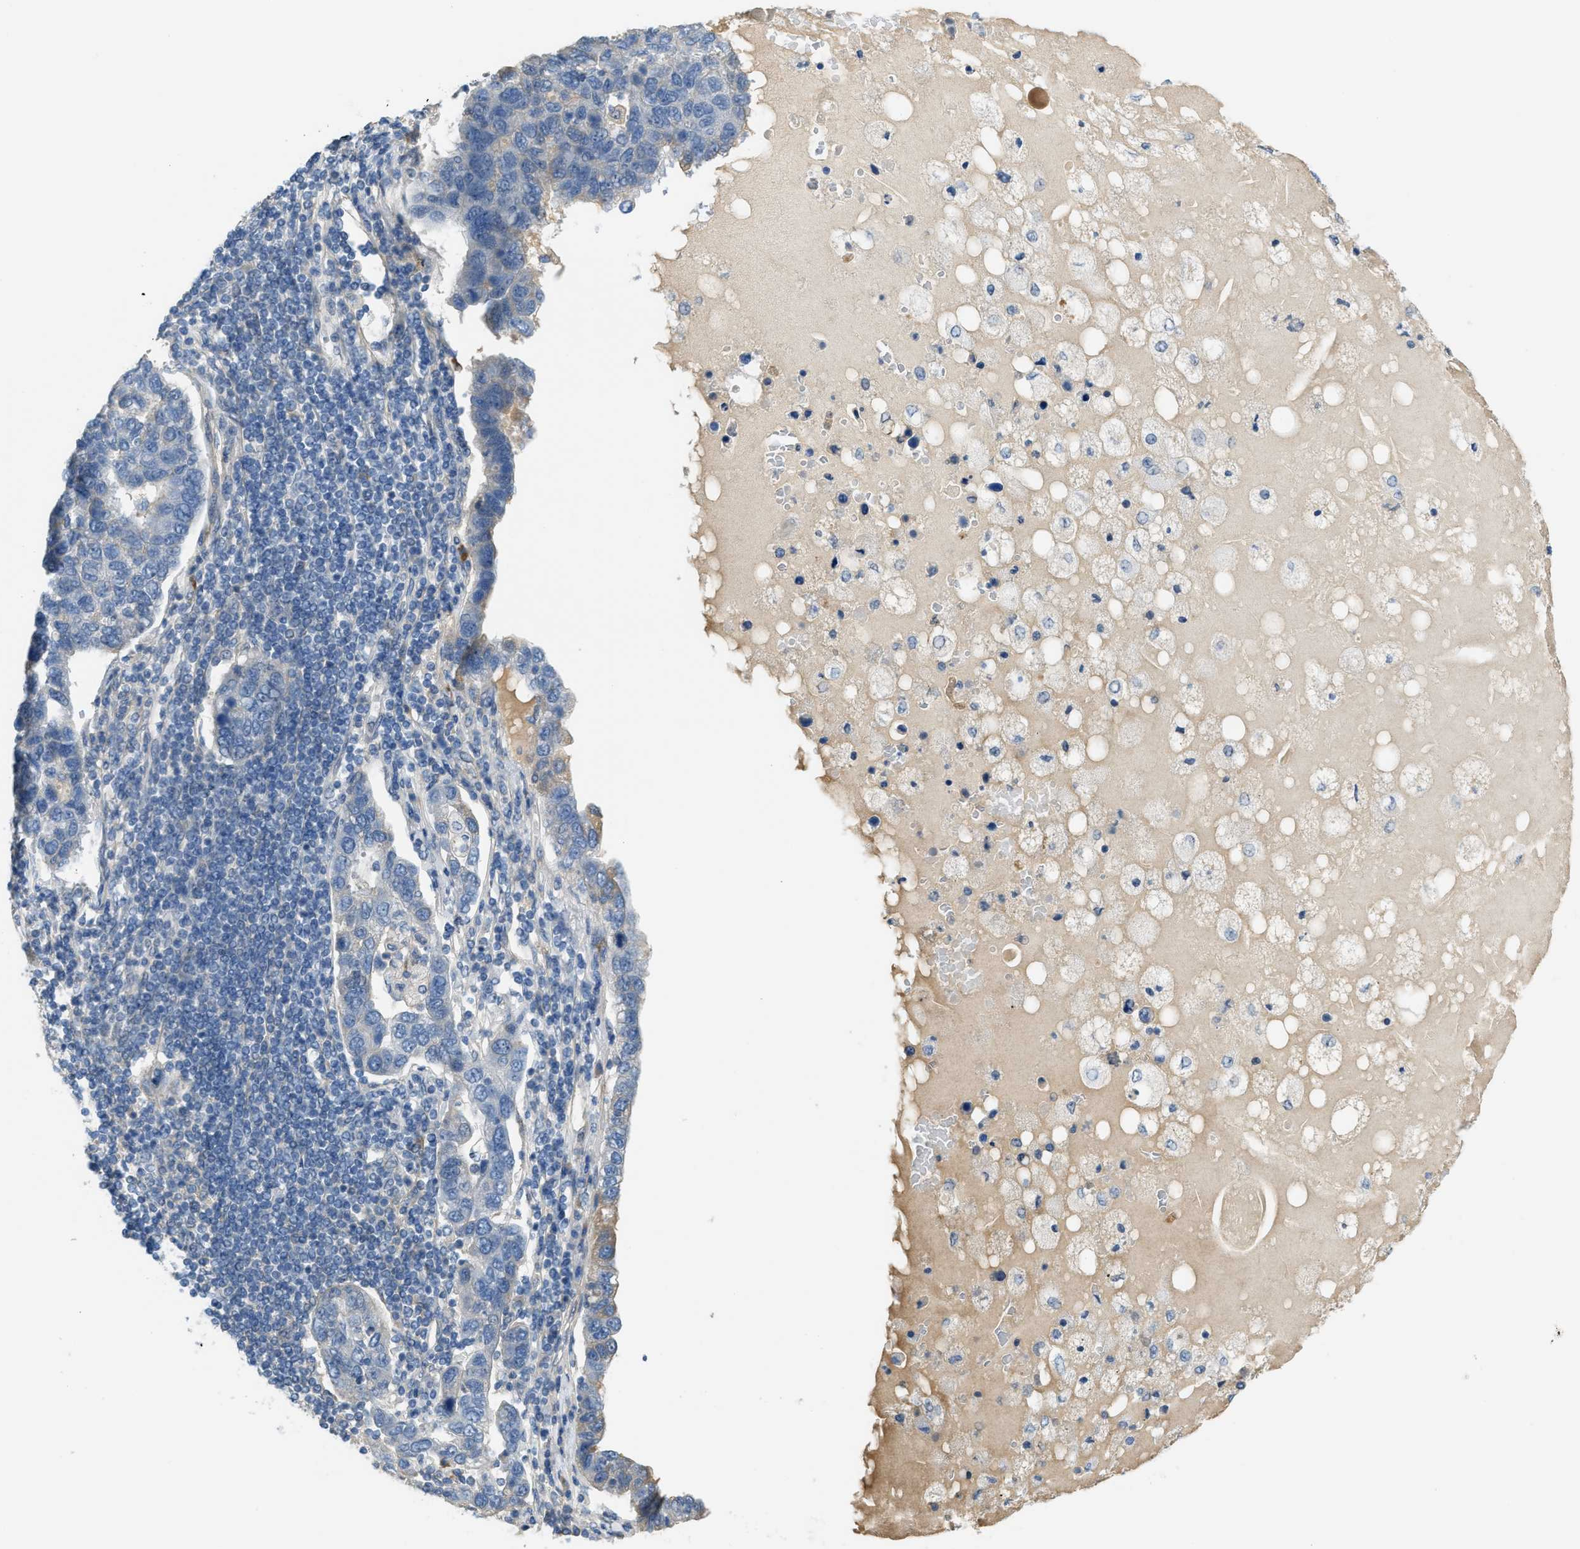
{"staining": {"intensity": "negative", "quantity": "none", "location": "none"}, "tissue": "pancreatic cancer", "cell_type": "Tumor cells", "image_type": "cancer", "snomed": [{"axis": "morphology", "description": "Adenocarcinoma, NOS"}, {"axis": "topography", "description": "Pancreas"}], "caption": "Tumor cells are negative for protein expression in human pancreatic cancer (adenocarcinoma).", "gene": "TMEM154", "patient": {"sex": "female", "age": 61}}